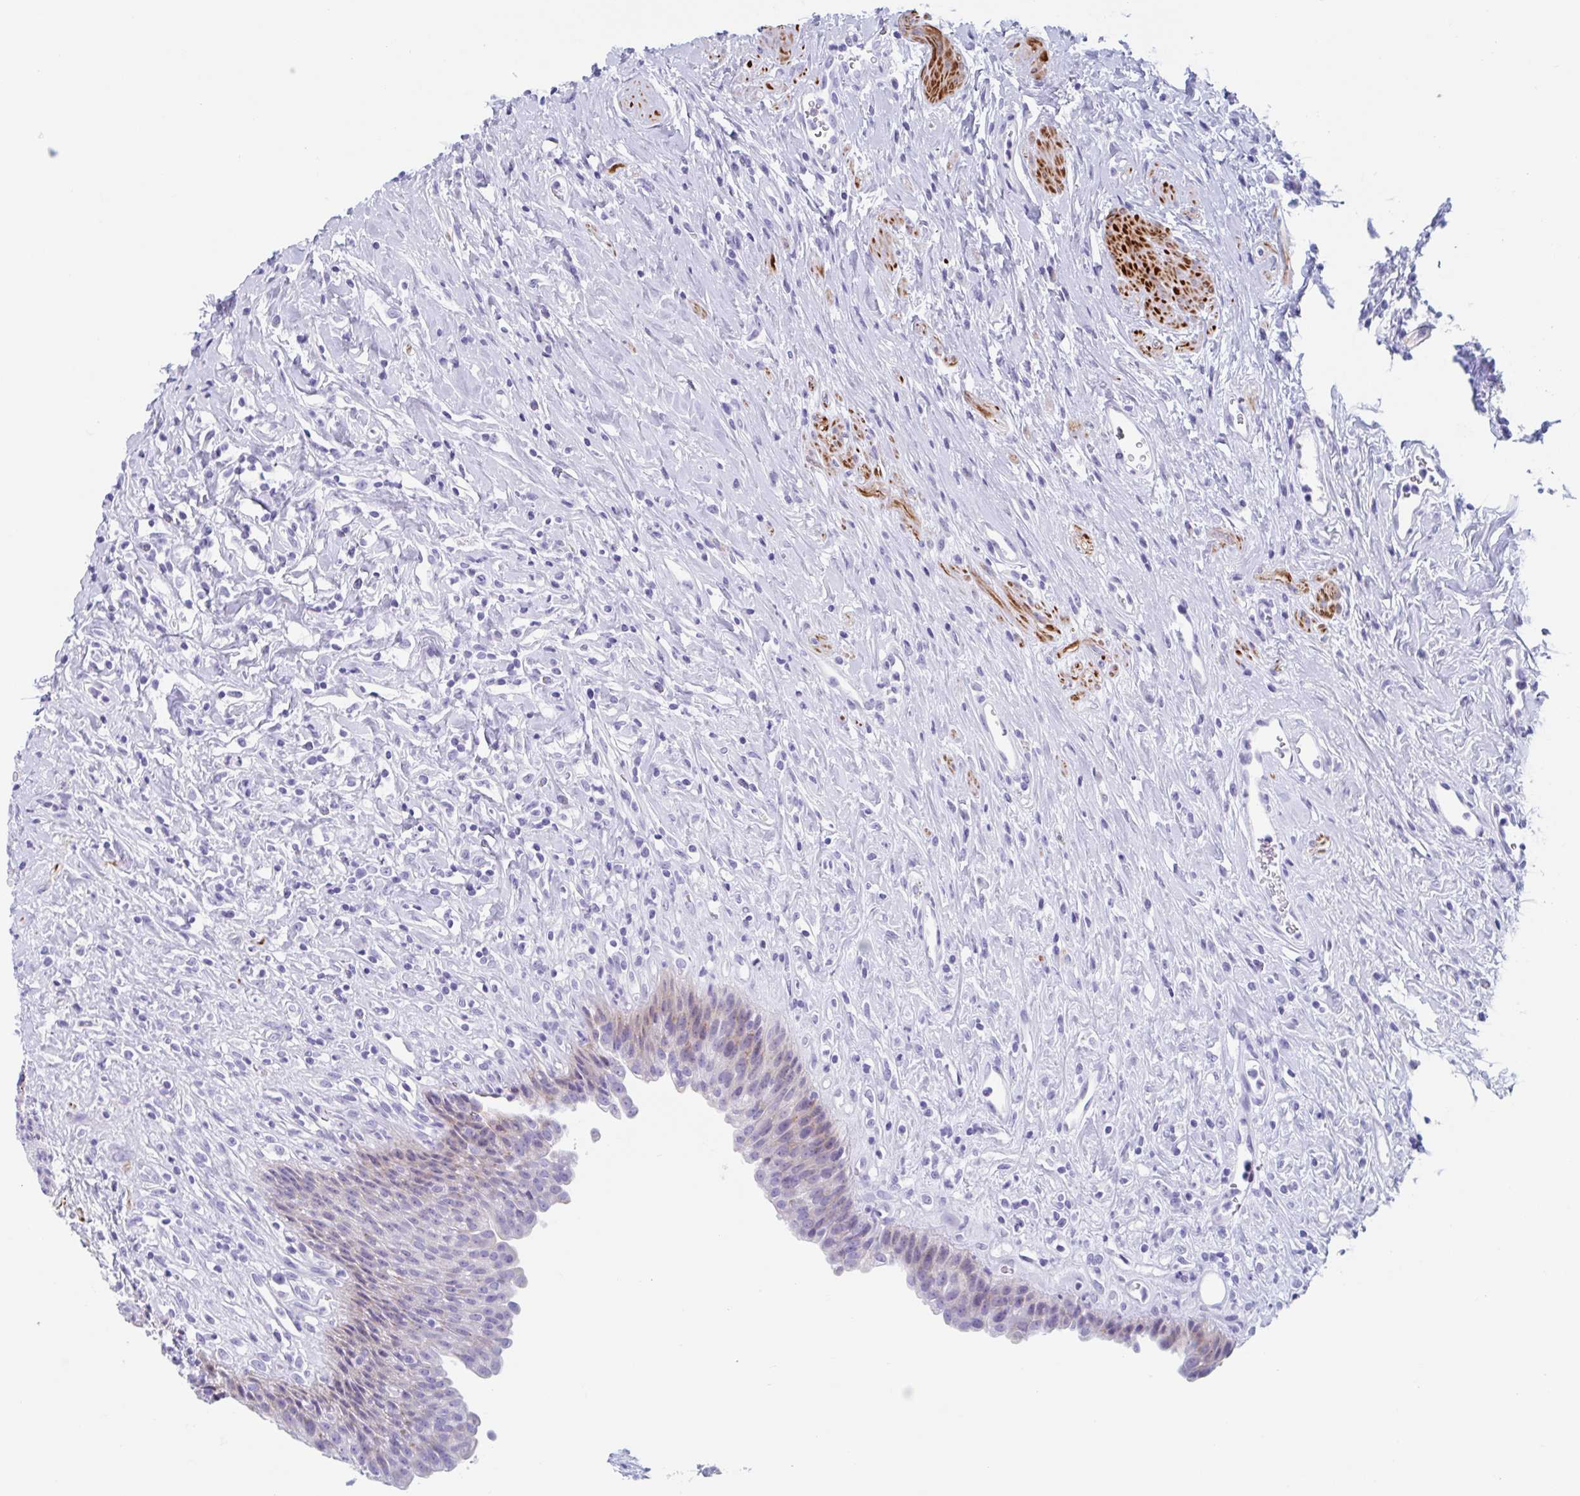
{"staining": {"intensity": "weak", "quantity": "25%-75%", "location": "cytoplasmic/membranous"}, "tissue": "urinary bladder", "cell_type": "Urothelial cells", "image_type": "normal", "snomed": [{"axis": "morphology", "description": "Normal tissue, NOS"}, {"axis": "topography", "description": "Urinary bladder"}], "caption": "High-magnification brightfield microscopy of unremarkable urinary bladder stained with DAB (brown) and counterstained with hematoxylin (blue). urothelial cells exhibit weak cytoplasmic/membranous staining is seen in approximately25%-75% of cells. (DAB (3,3'-diaminobenzidine) IHC, brown staining for protein, blue staining for nuclei).", "gene": "CPTP", "patient": {"sex": "female", "age": 56}}